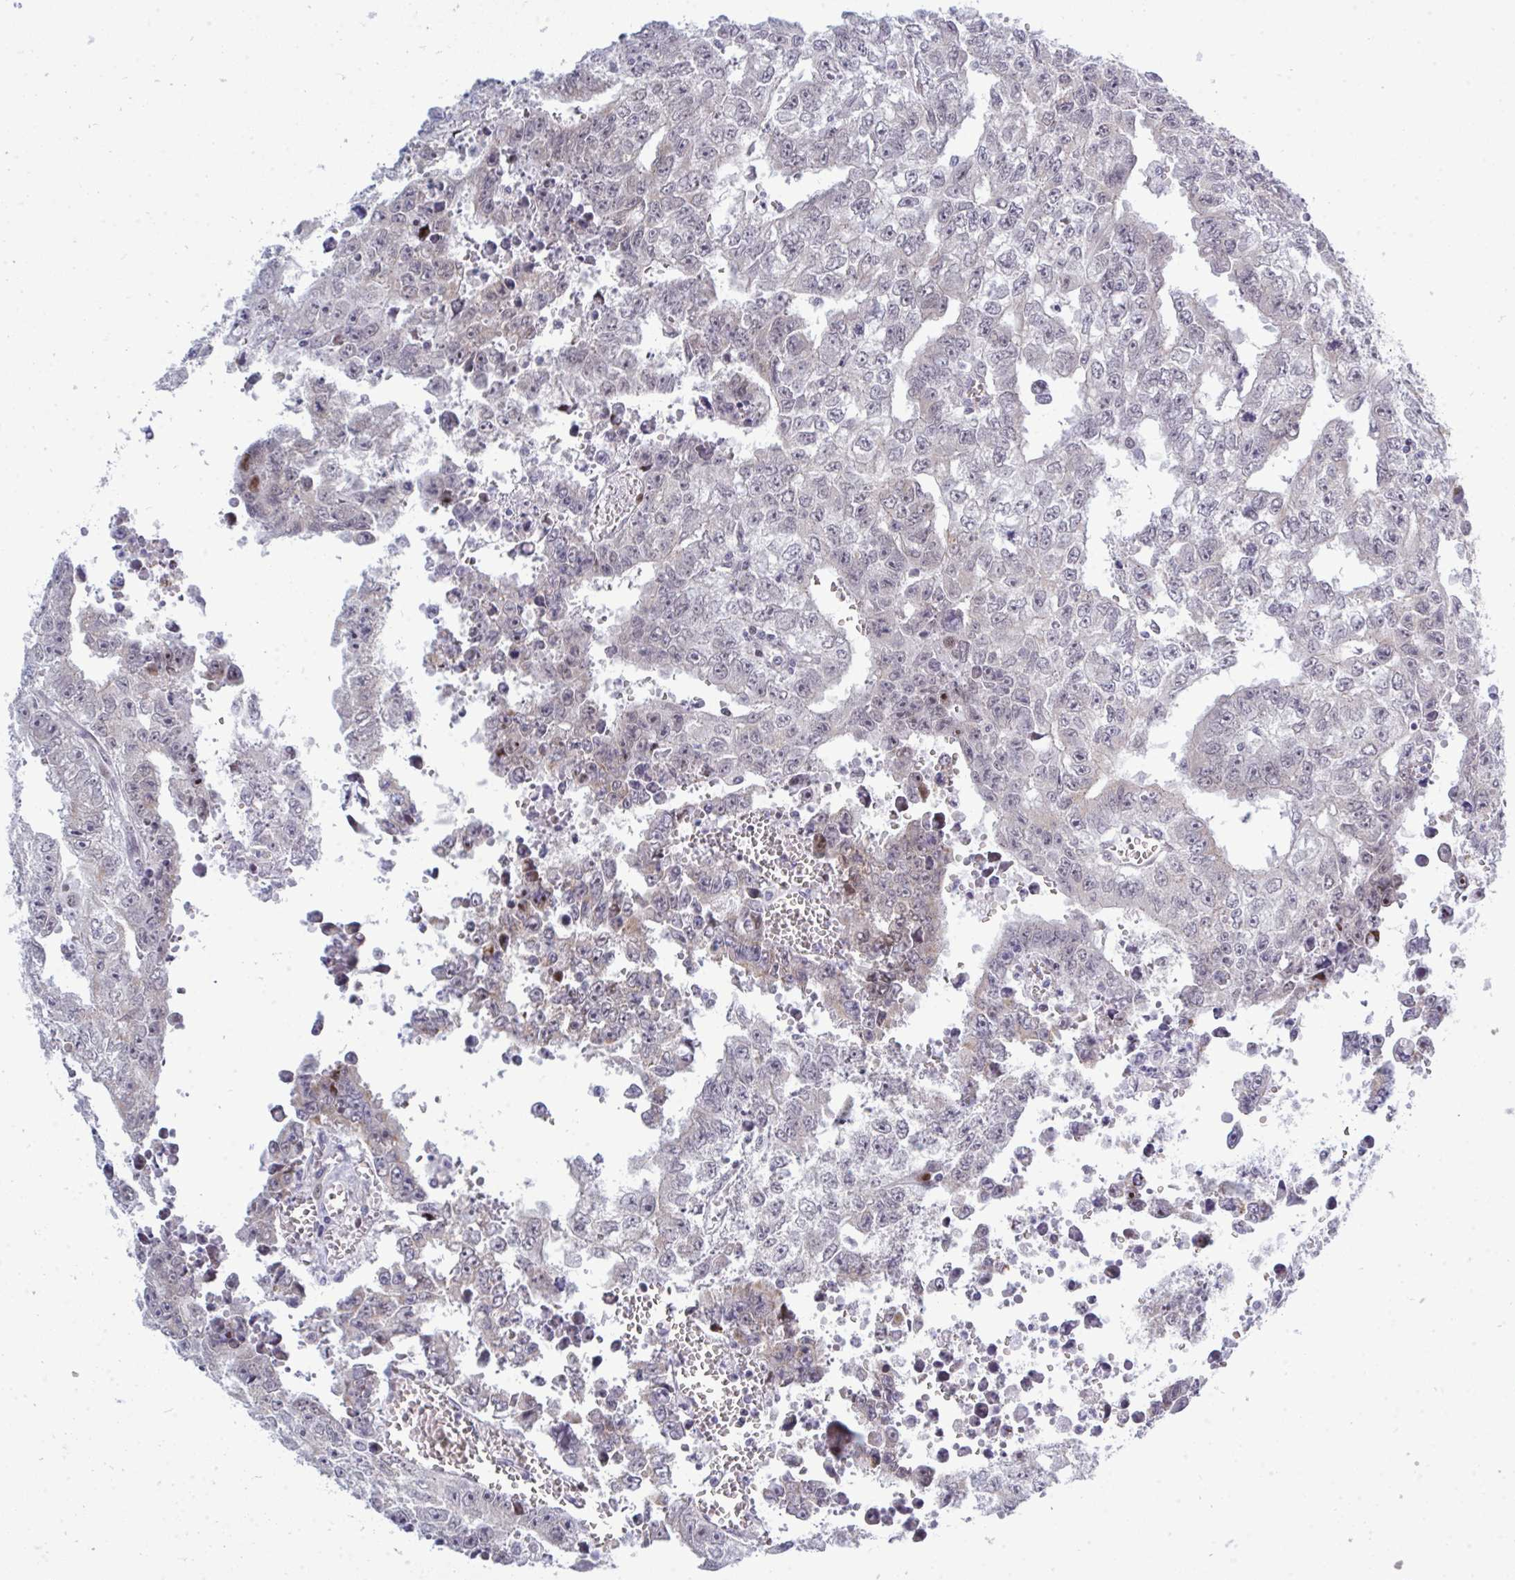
{"staining": {"intensity": "moderate", "quantity": "<25%", "location": "nuclear"}, "tissue": "testis cancer", "cell_type": "Tumor cells", "image_type": "cancer", "snomed": [{"axis": "morphology", "description": "Carcinoma, Embryonal, NOS"}, {"axis": "morphology", "description": "Teratoma, malignant, NOS"}, {"axis": "topography", "description": "Testis"}], "caption": "This image shows IHC staining of testis cancer (embryonal carcinoma), with low moderate nuclear positivity in approximately <25% of tumor cells.", "gene": "TAB1", "patient": {"sex": "male", "age": 24}}